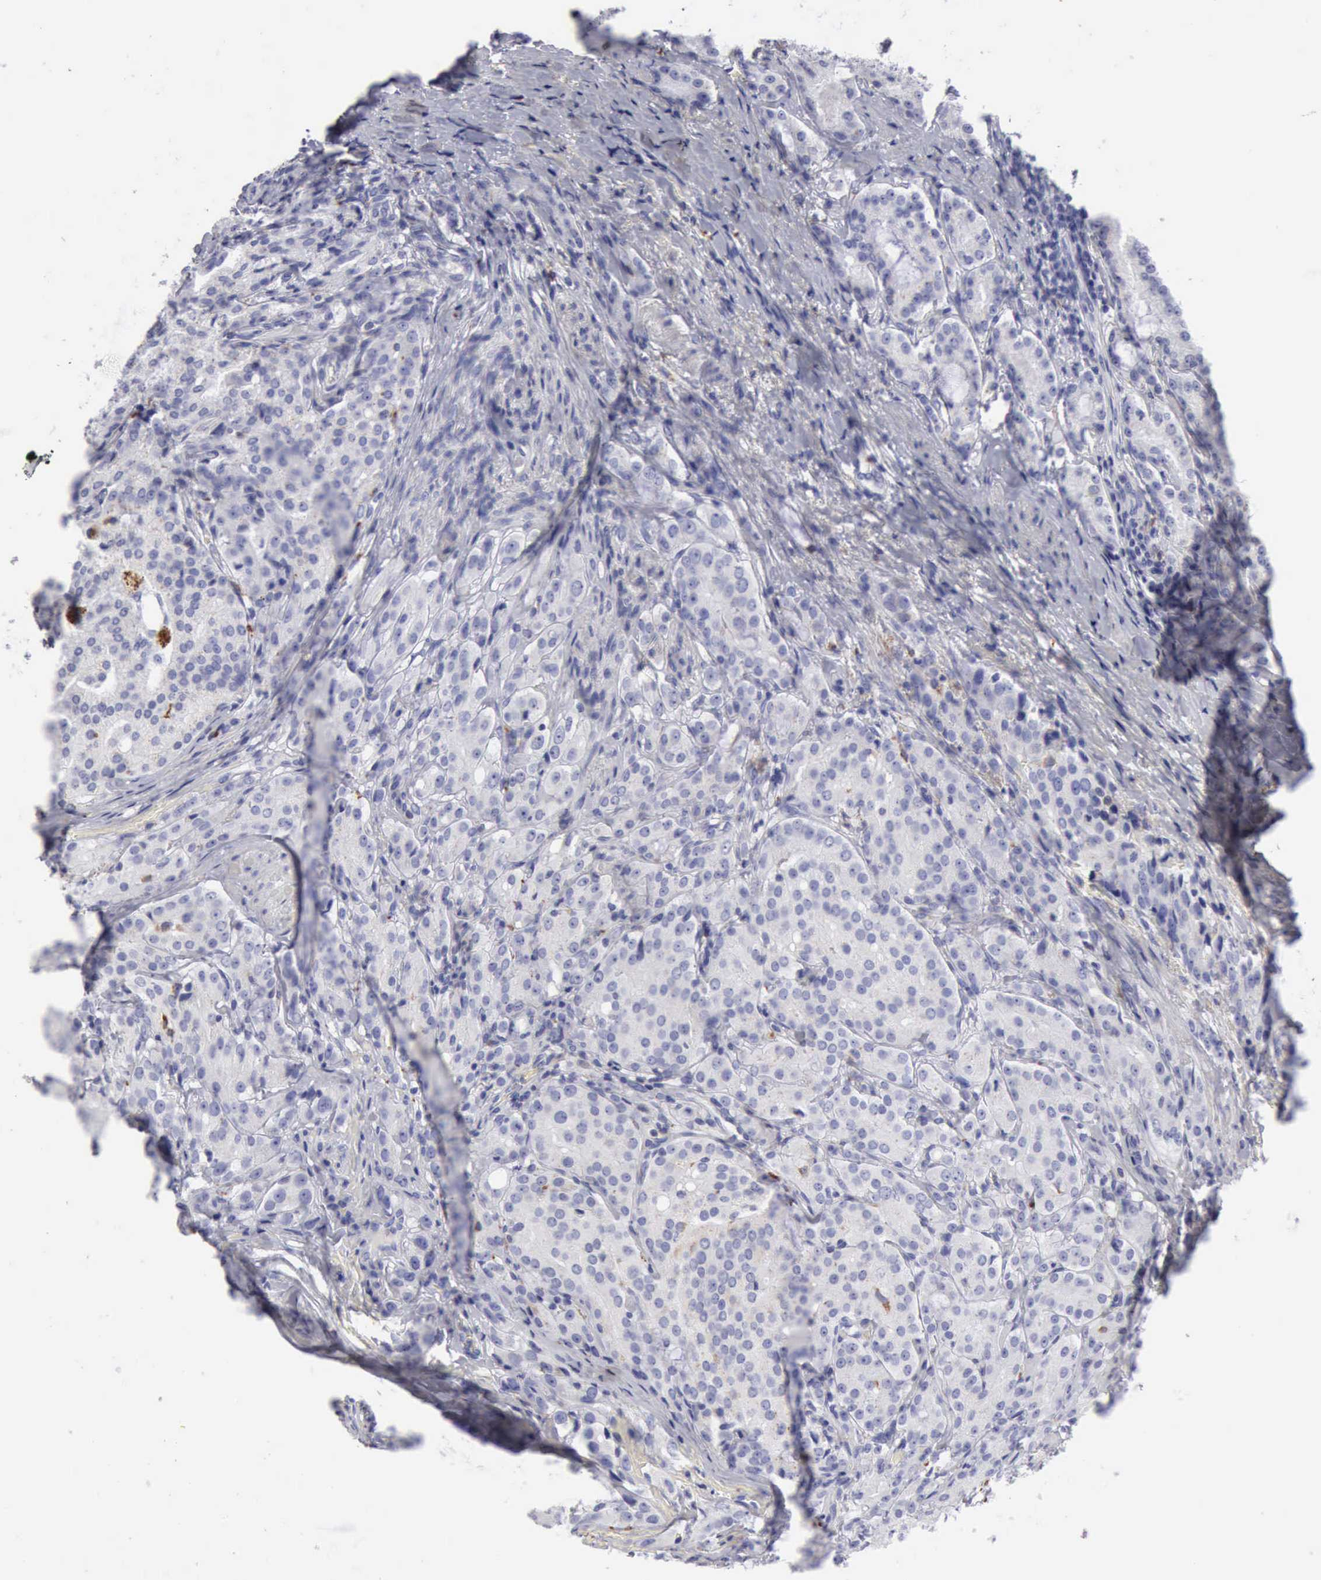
{"staining": {"intensity": "negative", "quantity": "none", "location": "none"}, "tissue": "prostate cancer", "cell_type": "Tumor cells", "image_type": "cancer", "snomed": [{"axis": "morphology", "description": "Adenocarcinoma, Medium grade"}, {"axis": "topography", "description": "Prostate"}], "caption": "DAB (3,3'-diaminobenzidine) immunohistochemical staining of prostate cancer exhibits no significant positivity in tumor cells.", "gene": "CTSS", "patient": {"sex": "male", "age": 72}}